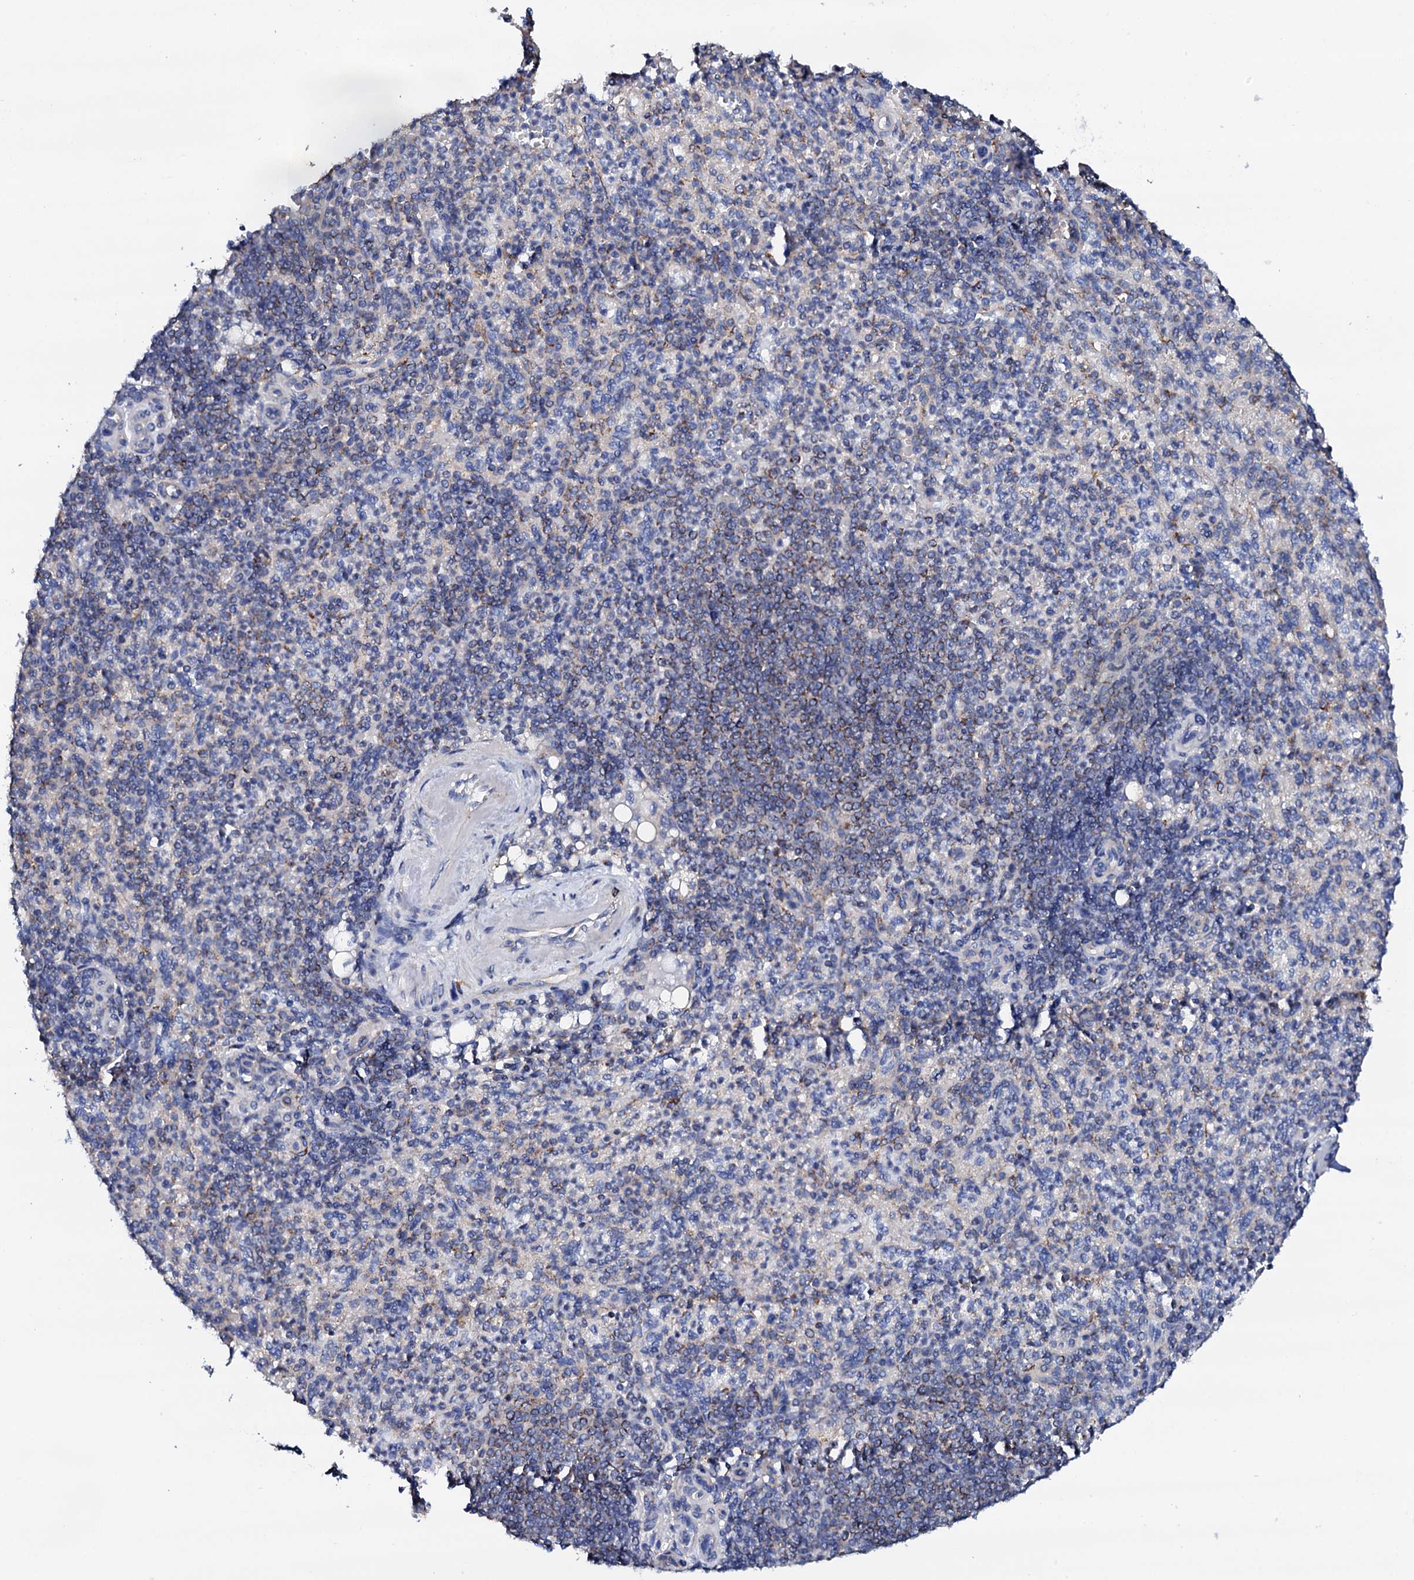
{"staining": {"intensity": "moderate", "quantity": "<25%", "location": "cytoplasmic/membranous"}, "tissue": "spleen", "cell_type": "Cells in red pulp", "image_type": "normal", "snomed": [{"axis": "morphology", "description": "Normal tissue, NOS"}, {"axis": "topography", "description": "Spleen"}], "caption": "Immunohistochemistry histopathology image of benign spleen: human spleen stained using IHC displays low levels of moderate protein expression localized specifically in the cytoplasmic/membranous of cells in red pulp, appearing as a cytoplasmic/membranous brown color.", "gene": "TCAF2C", "patient": {"sex": "female", "age": 74}}